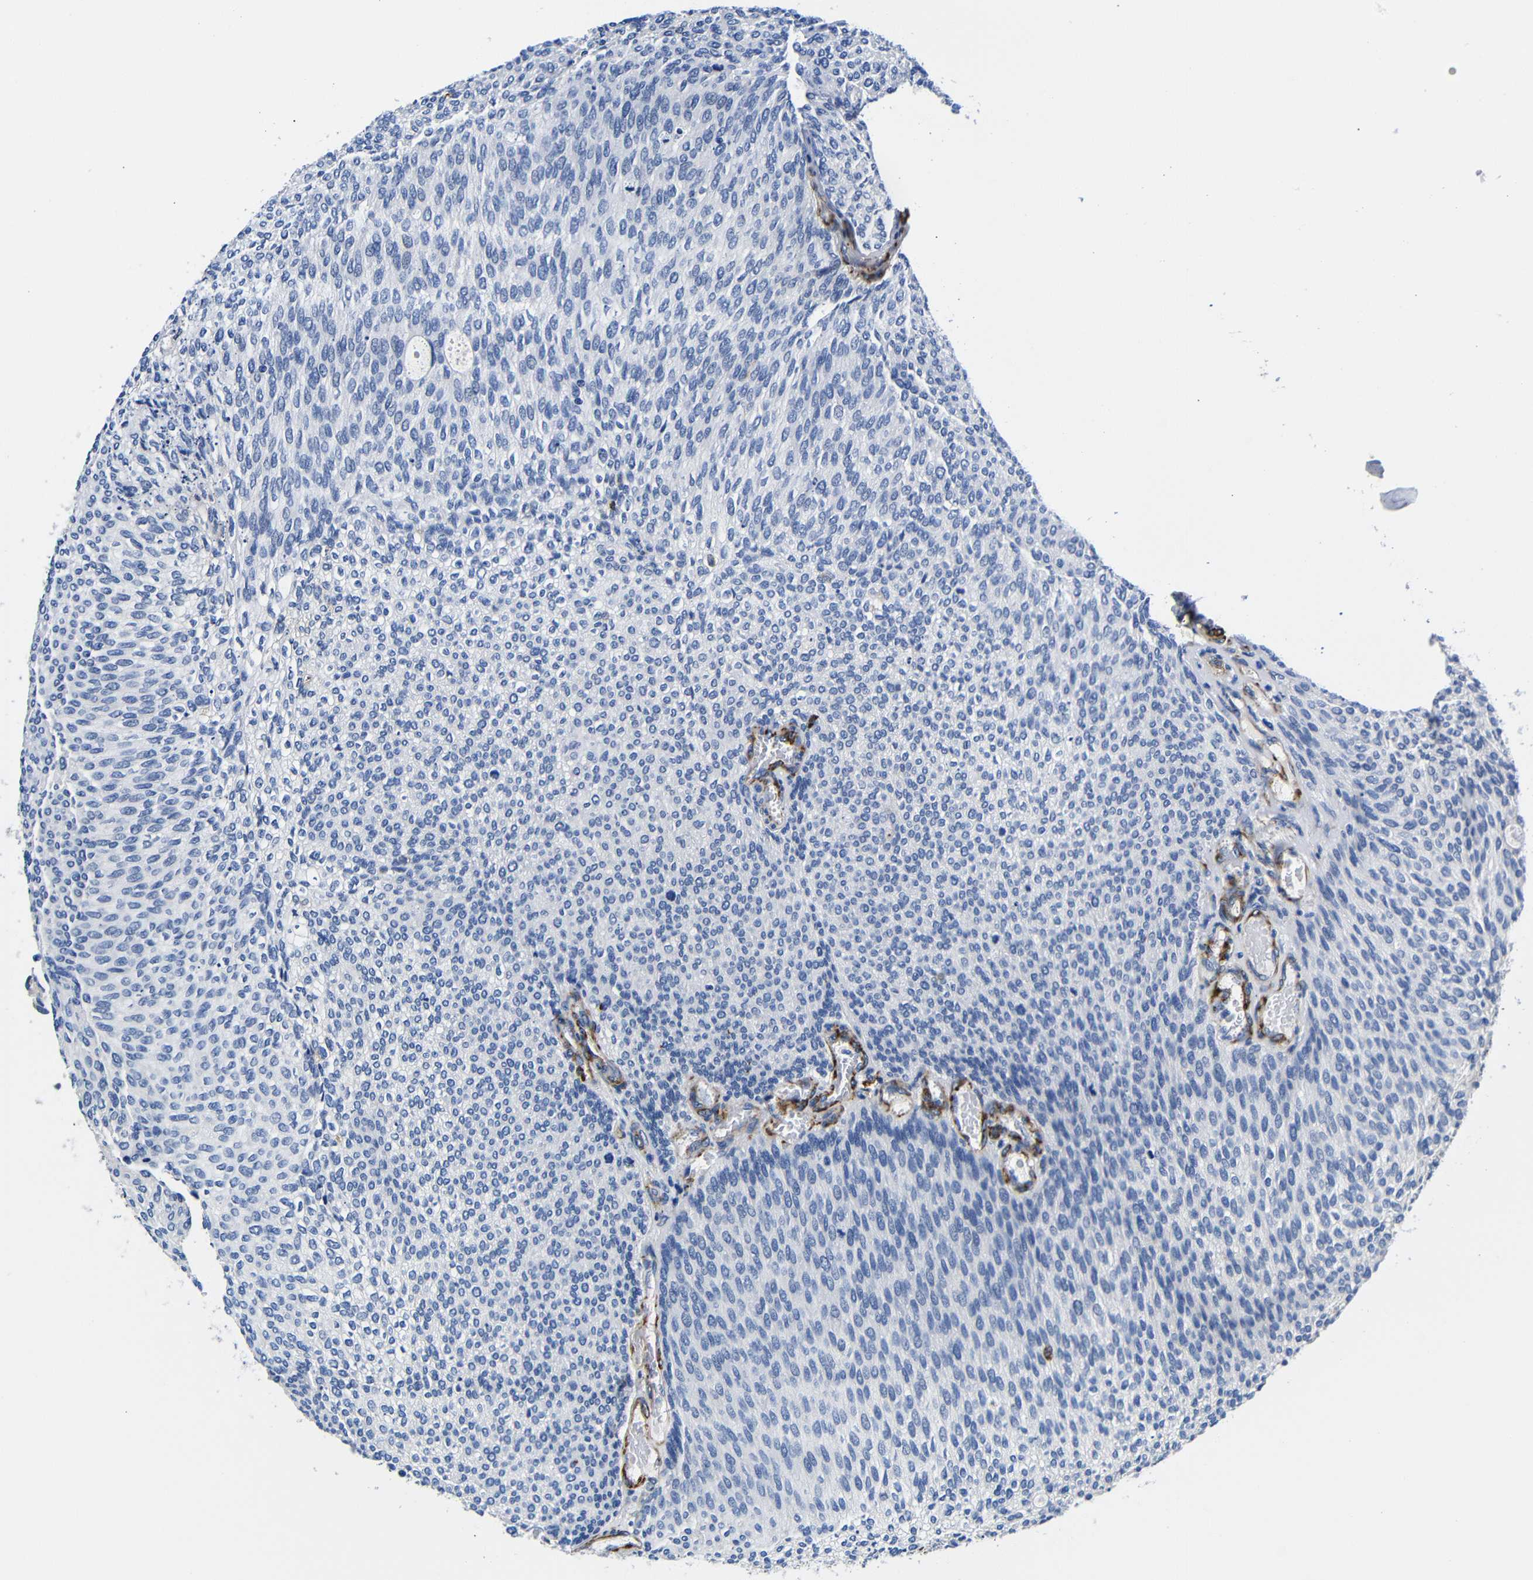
{"staining": {"intensity": "negative", "quantity": "none", "location": "none"}, "tissue": "urothelial cancer", "cell_type": "Tumor cells", "image_type": "cancer", "snomed": [{"axis": "morphology", "description": "Urothelial carcinoma, Low grade"}, {"axis": "topography", "description": "Urinary bladder"}], "caption": "The immunohistochemistry photomicrograph has no significant positivity in tumor cells of low-grade urothelial carcinoma tissue.", "gene": "LRIG1", "patient": {"sex": "female", "age": 79}}